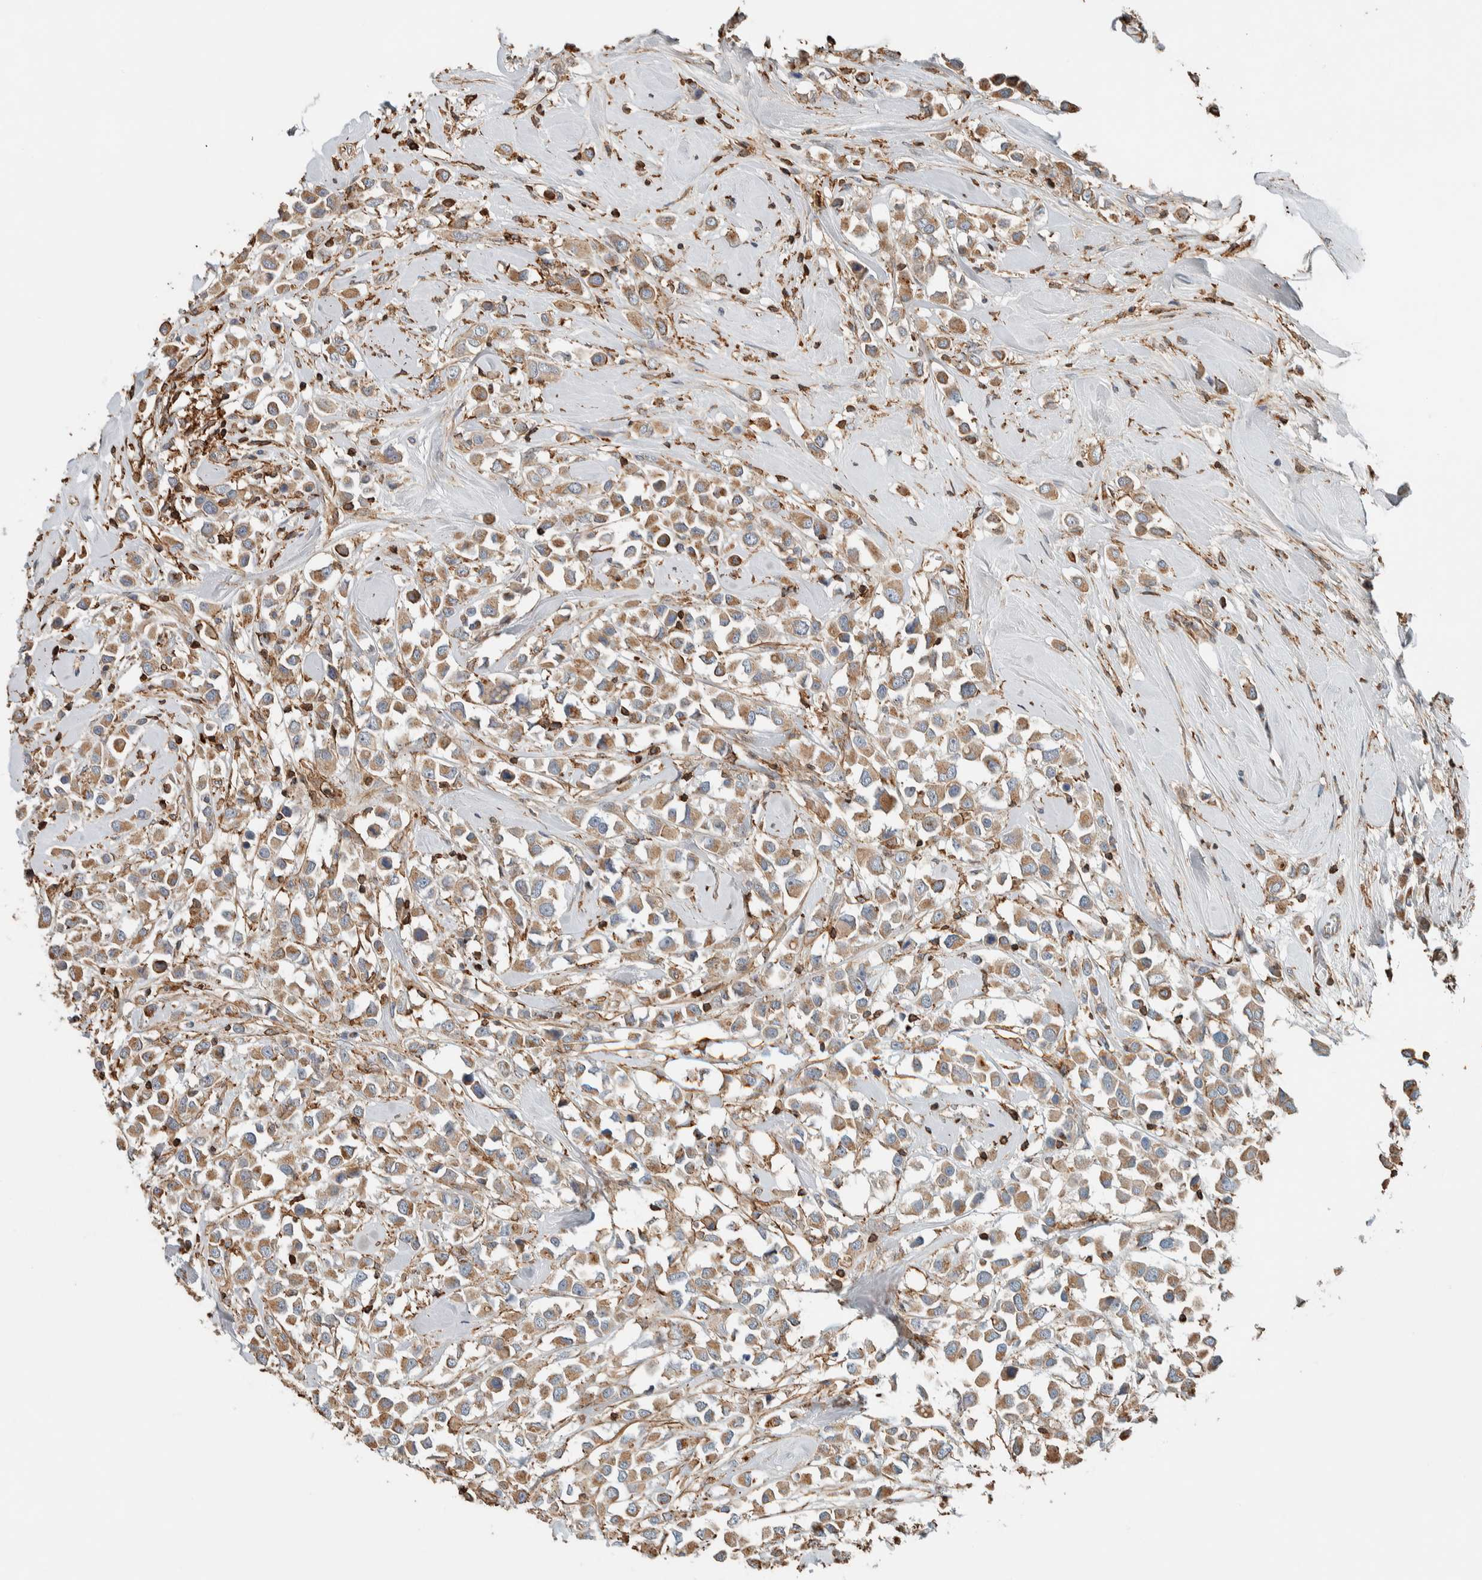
{"staining": {"intensity": "moderate", "quantity": ">75%", "location": "cytoplasmic/membranous"}, "tissue": "breast cancer", "cell_type": "Tumor cells", "image_type": "cancer", "snomed": [{"axis": "morphology", "description": "Duct carcinoma"}, {"axis": "topography", "description": "Breast"}], "caption": "Immunohistochemistry (IHC) (DAB (3,3'-diaminobenzidine)) staining of human breast cancer (infiltrating ductal carcinoma) reveals moderate cytoplasmic/membranous protein positivity in about >75% of tumor cells.", "gene": "CTBP2", "patient": {"sex": "female", "age": 61}}